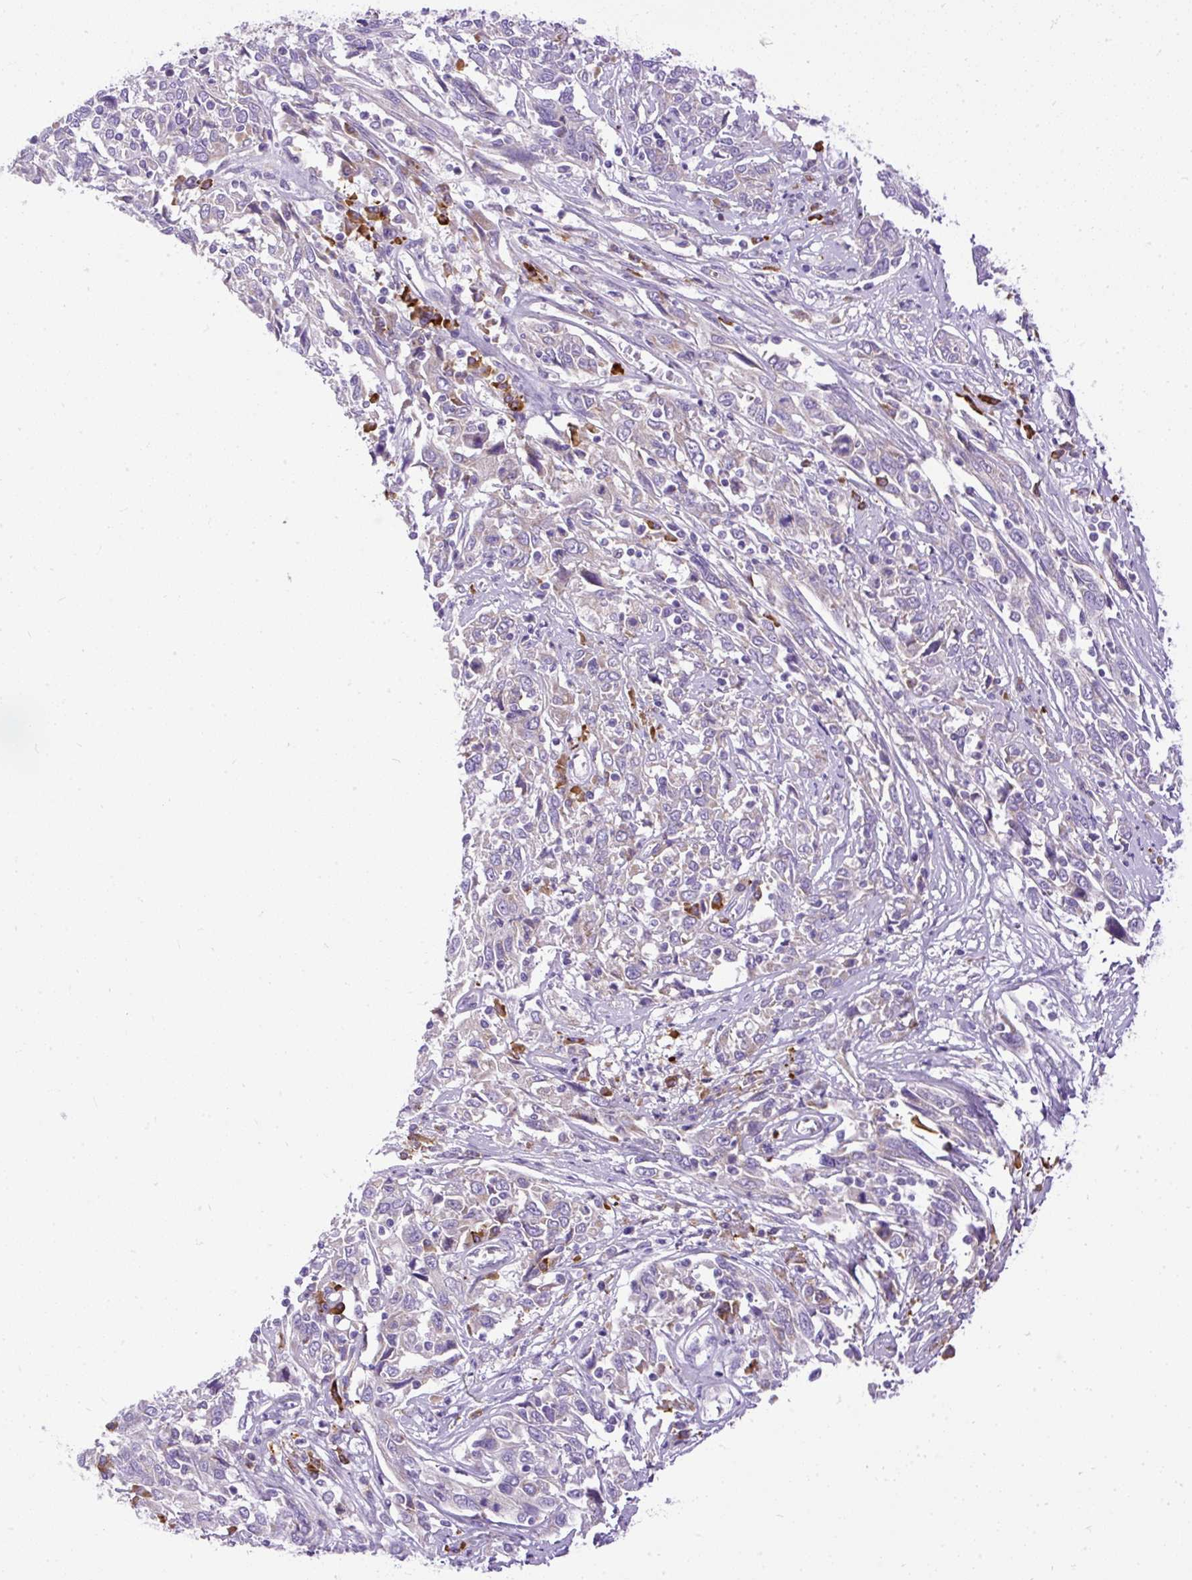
{"staining": {"intensity": "negative", "quantity": "none", "location": "none"}, "tissue": "cervical cancer", "cell_type": "Tumor cells", "image_type": "cancer", "snomed": [{"axis": "morphology", "description": "Squamous cell carcinoma, NOS"}, {"axis": "topography", "description": "Cervix"}], "caption": "Tumor cells are negative for brown protein staining in cervical cancer. Brightfield microscopy of immunohistochemistry stained with DAB (brown) and hematoxylin (blue), captured at high magnification.", "gene": "SYBU", "patient": {"sex": "female", "age": 46}}